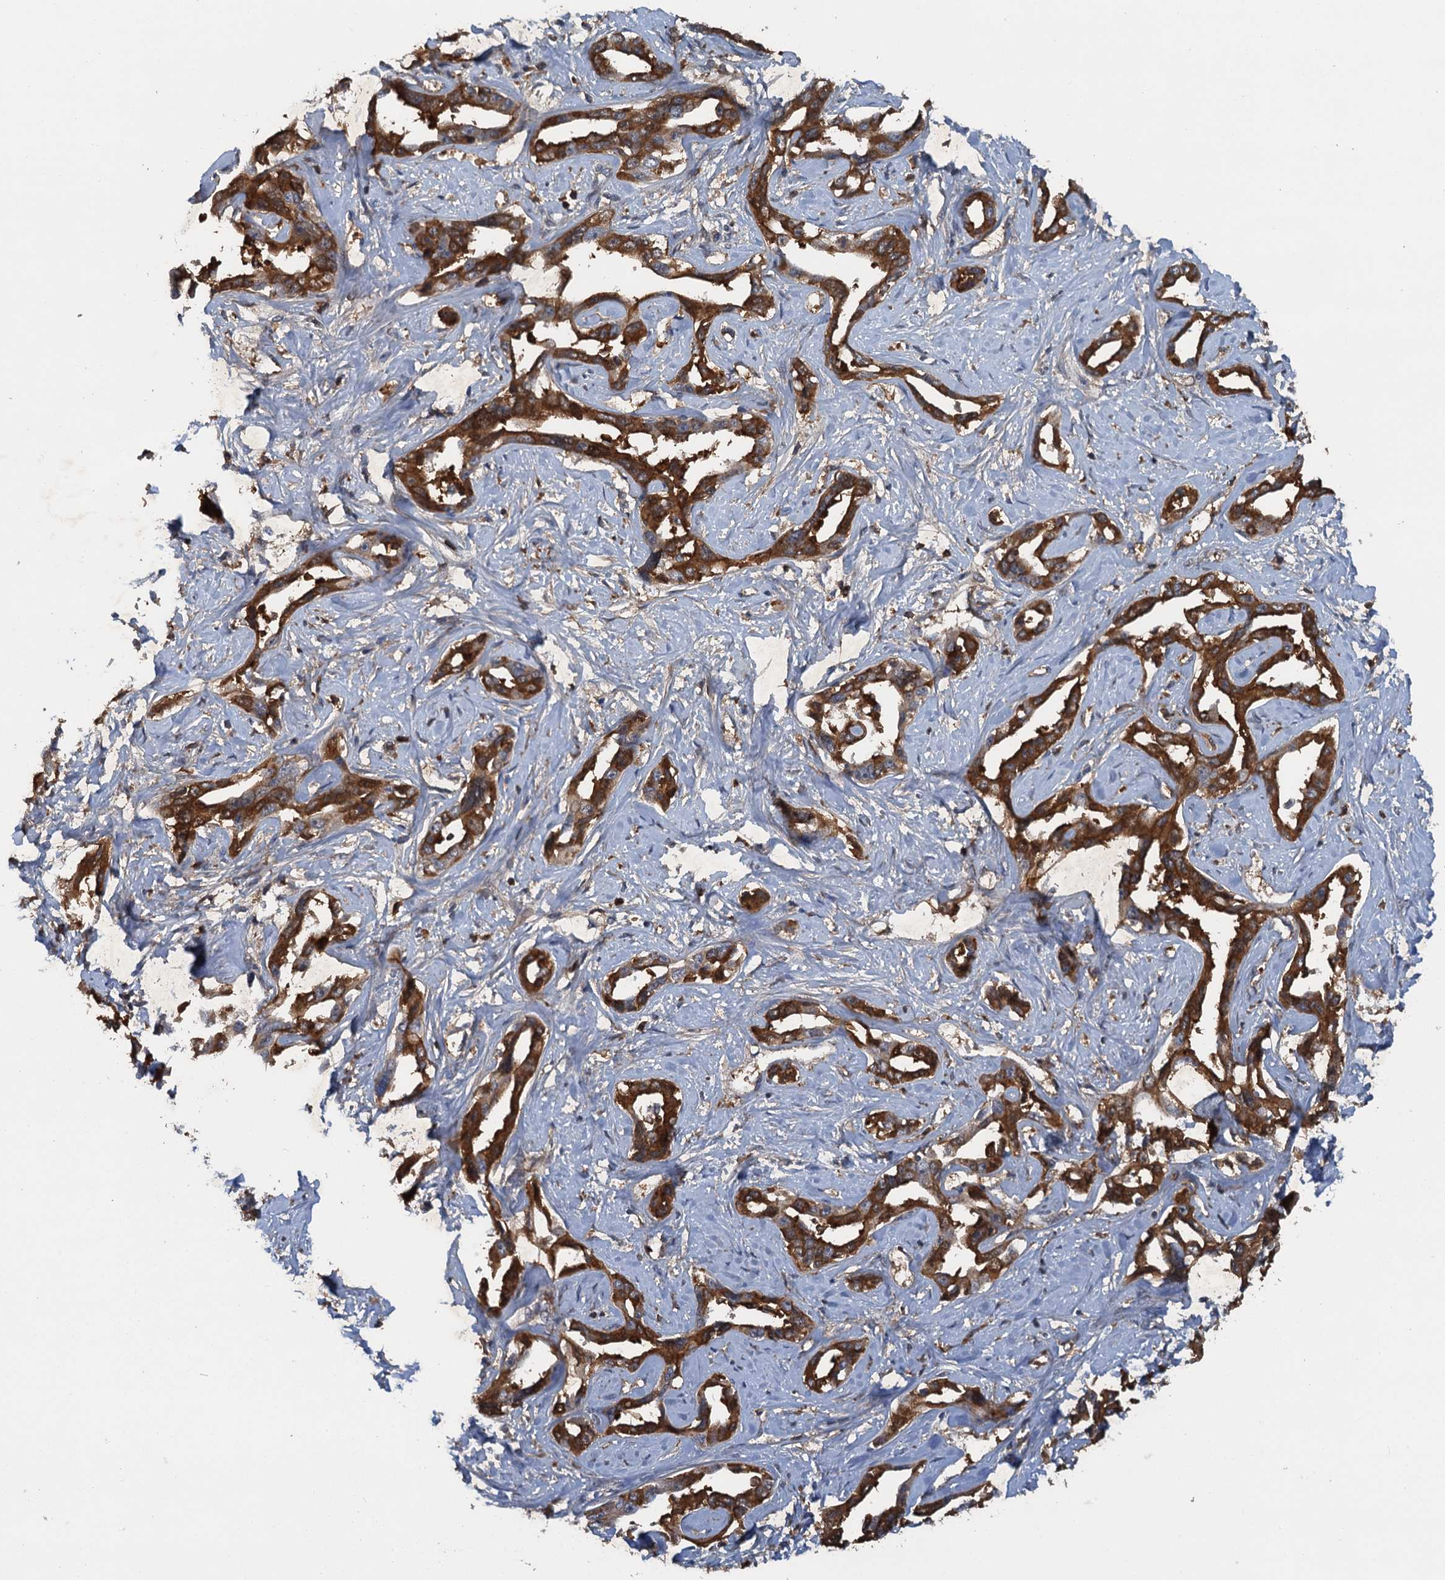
{"staining": {"intensity": "strong", "quantity": ">75%", "location": "cytoplasmic/membranous"}, "tissue": "liver cancer", "cell_type": "Tumor cells", "image_type": "cancer", "snomed": [{"axis": "morphology", "description": "Cholangiocarcinoma"}, {"axis": "topography", "description": "Liver"}], "caption": "A histopathology image showing strong cytoplasmic/membranous positivity in about >75% of tumor cells in cholangiocarcinoma (liver), as visualized by brown immunohistochemical staining.", "gene": "HAPLN3", "patient": {"sex": "male", "age": 59}}